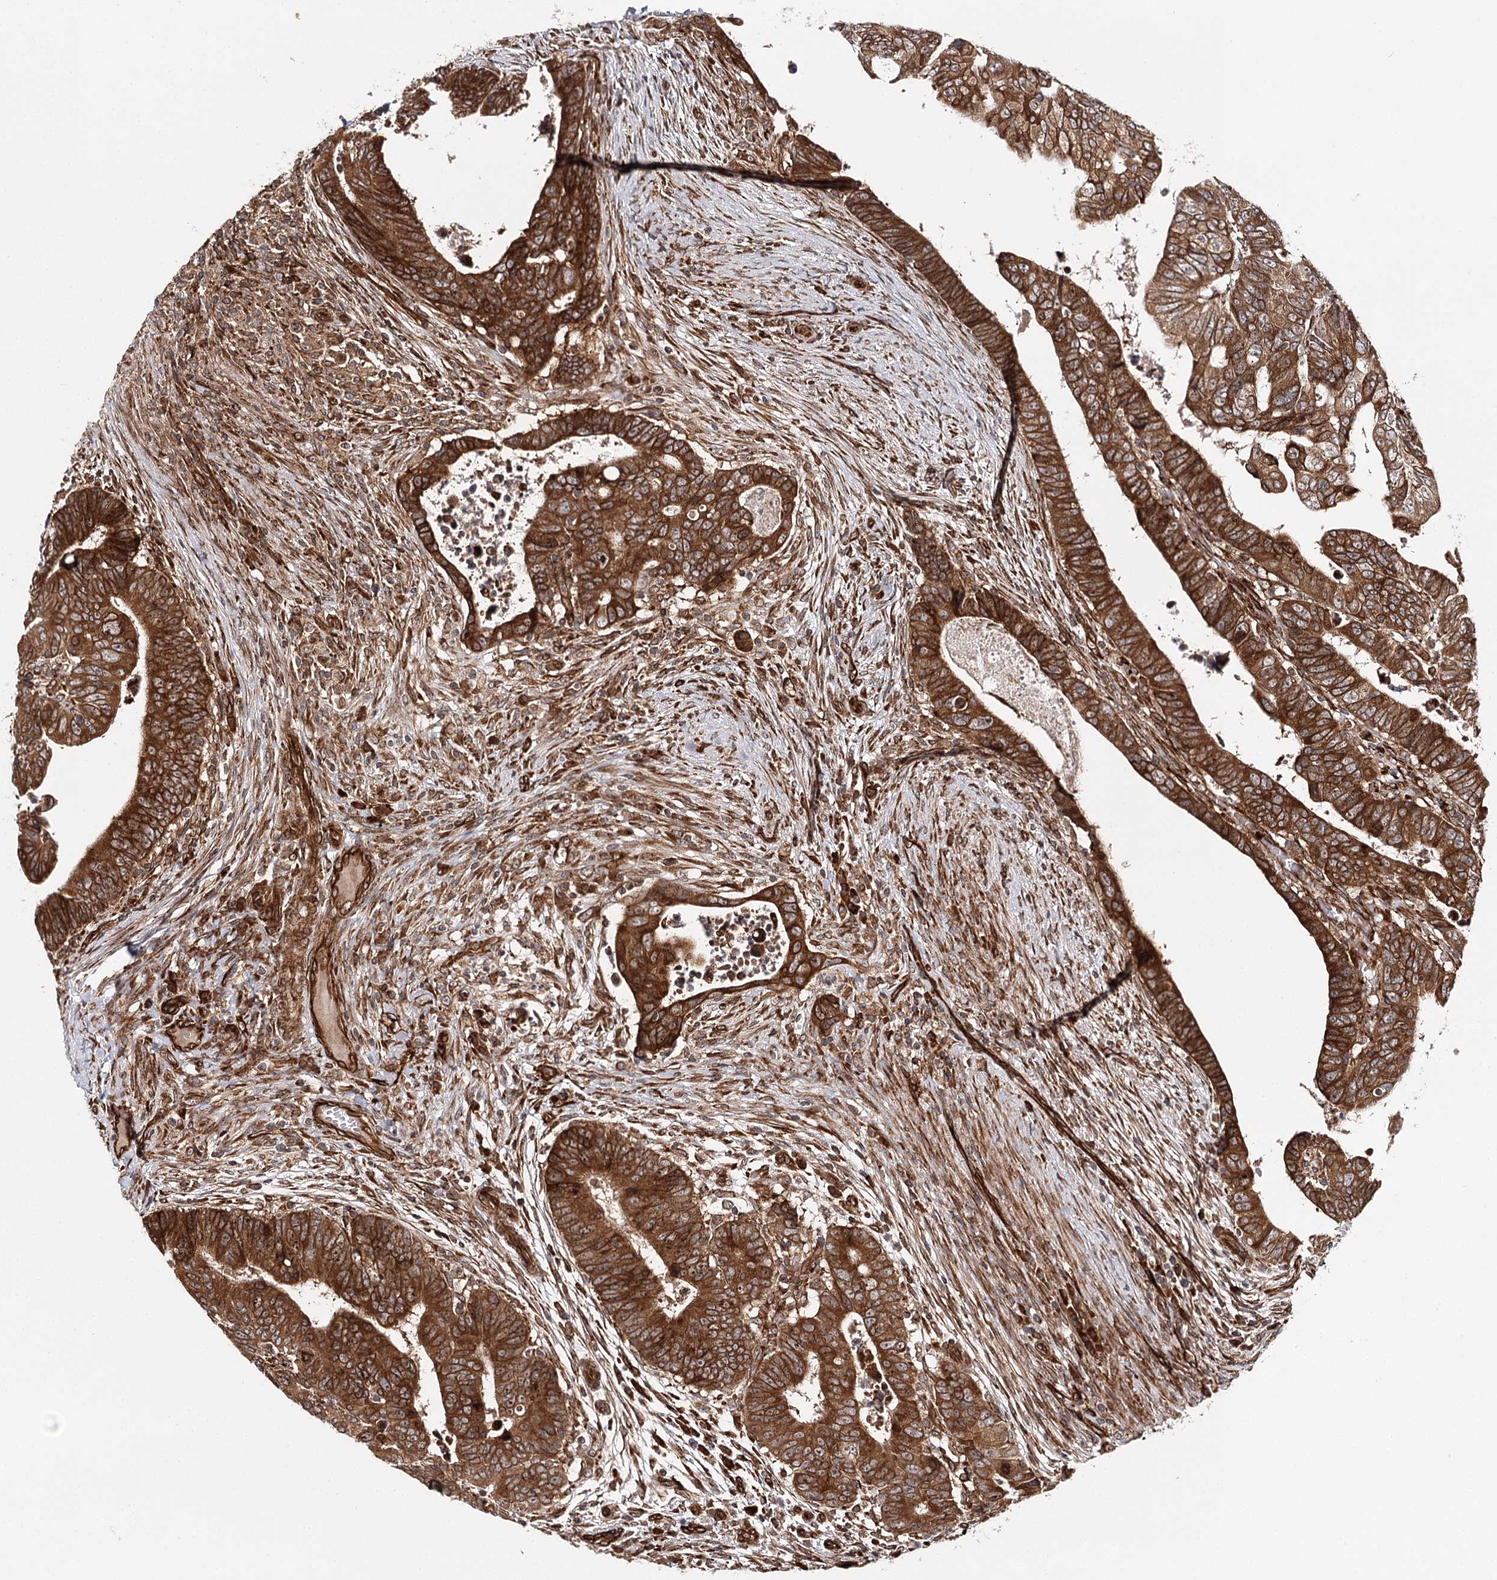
{"staining": {"intensity": "strong", "quantity": ">75%", "location": "cytoplasmic/membranous,nuclear"}, "tissue": "colorectal cancer", "cell_type": "Tumor cells", "image_type": "cancer", "snomed": [{"axis": "morphology", "description": "Normal tissue, NOS"}, {"axis": "morphology", "description": "Adenocarcinoma, NOS"}, {"axis": "topography", "description": "Rectum"}], "caption": "Protein staining reveals strong cytoplasmic/membranous and nuclear positivity in about >75% of tumor cells in adenocarcinoma (colorectal).", "gene": "MKNK1", "patient": {"sex": "female", "age": 65}}